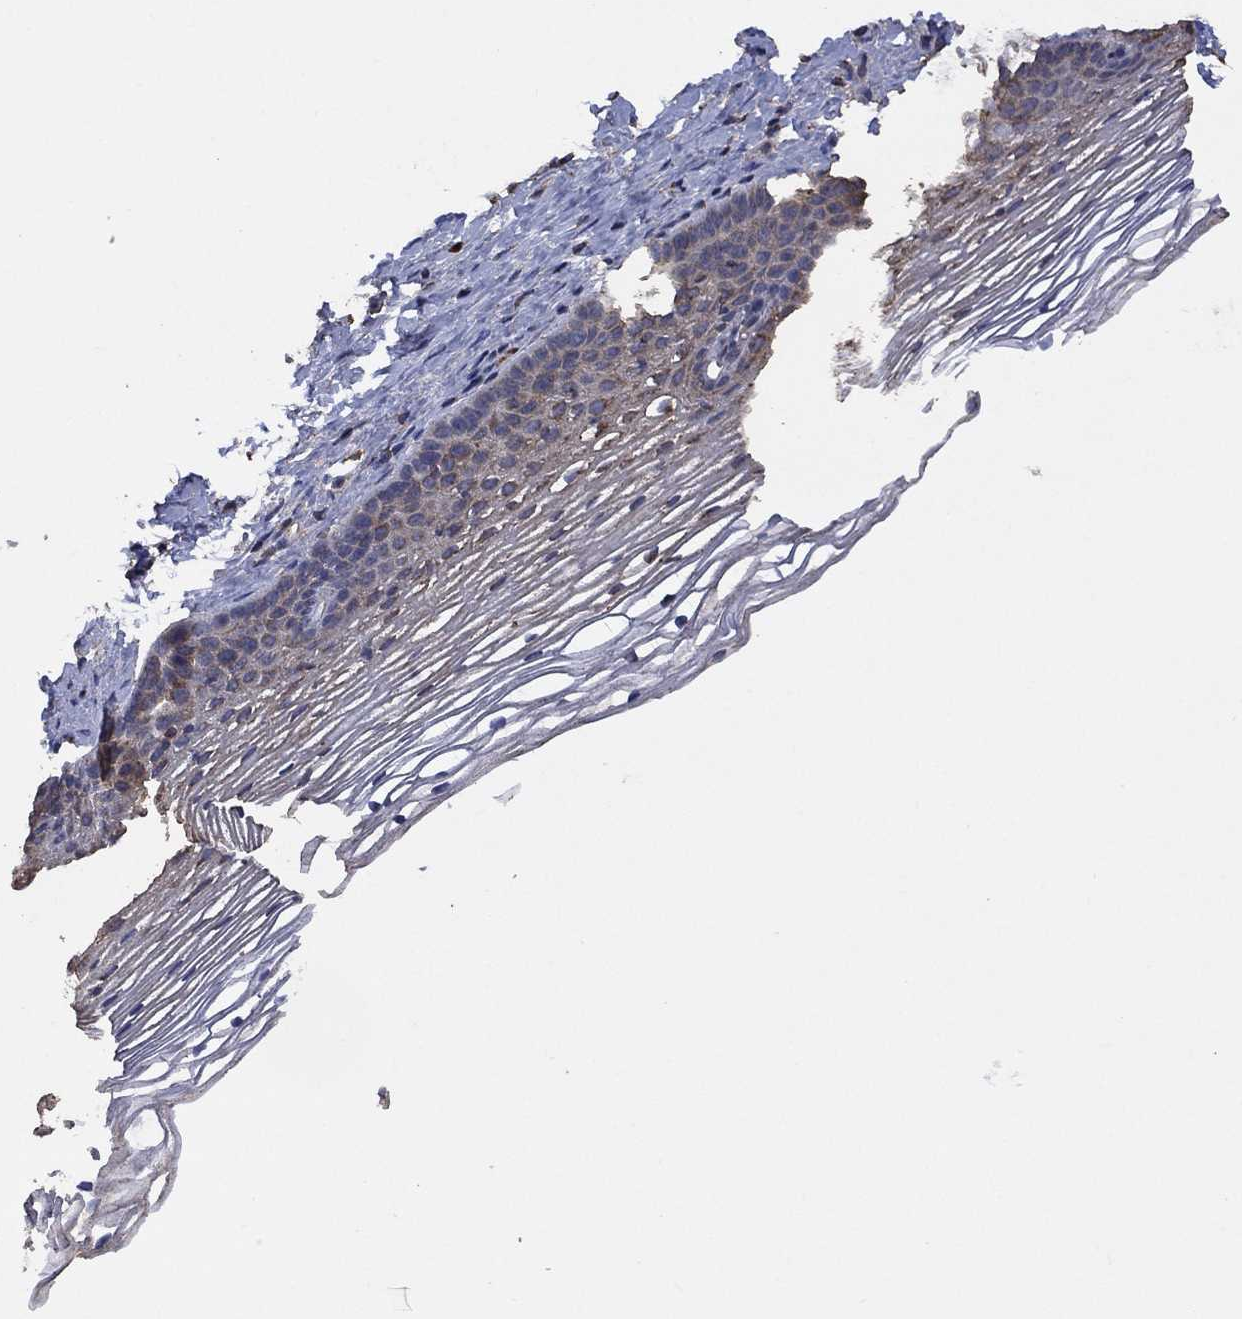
{"staining": {"intensity": "weak", "quantity": ">75%", "location": "cytoplasmic/membranous"}, "tissue": "cervix", "cell_type": "Squamous epithelial cells", "image_type": "normal", "snomed": [{"axis": "morphology", "description": "Normal tissue, NOS"}, {"axis": "topography", "description": "Cervix"}], "caption": "This is an image of immunohistochemistry staining of normal cervix, which shows weak expression in the cytoplasmic/membranous of squamous epithelial cells.", "gene": "LIMD1", "patient": {"sex": "female", "age": 39}}